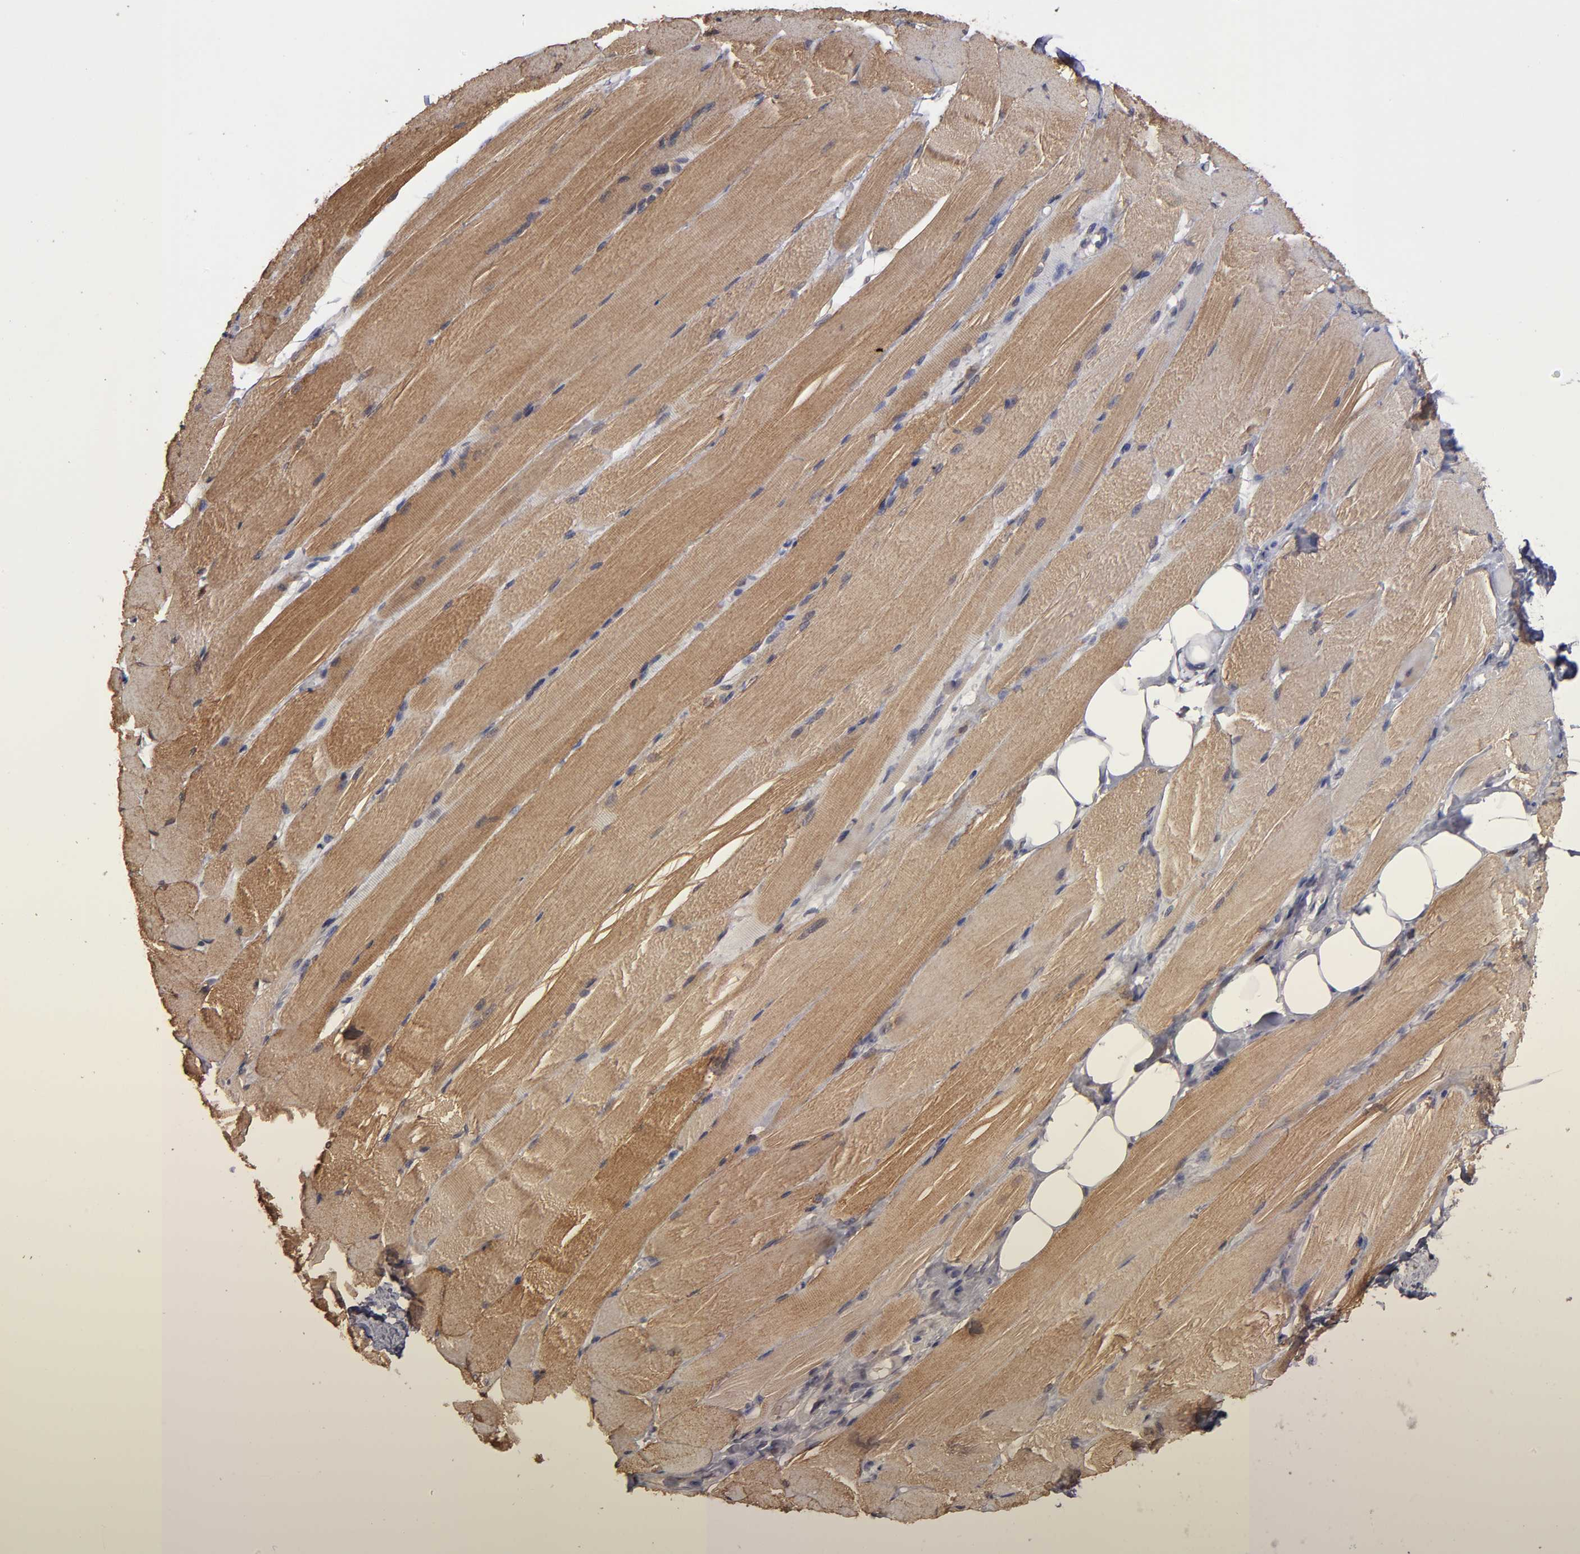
{"staining": {"intensity": "moderate", "quantity": ">75%", "location": "cytoplasmic/membranous"}, "tissue": "skeletal muscle", "cell_type": "Myocytes", "image_type": "normal", "snomed": [{"axis": "morphology", "description": "Normal tissue, NOS"}, {"axis": "topography", "description": "Skeletal muscle"}, {"axis": "topography", "description": "Peripheral nerve tissue"}], "caption": "Immunohistochemical staining of normal skeletal muscle reveals medium levels of moderate cytoplasmic/membranous expression in approximately >75% of myocytes. The staining is performed using DAB brown chromogen to label protein expression. The nuclei are counter-stained blue using hematoxylin.", "gene": "NDRG2", "patient": {"sex": "female", "age": 84}}